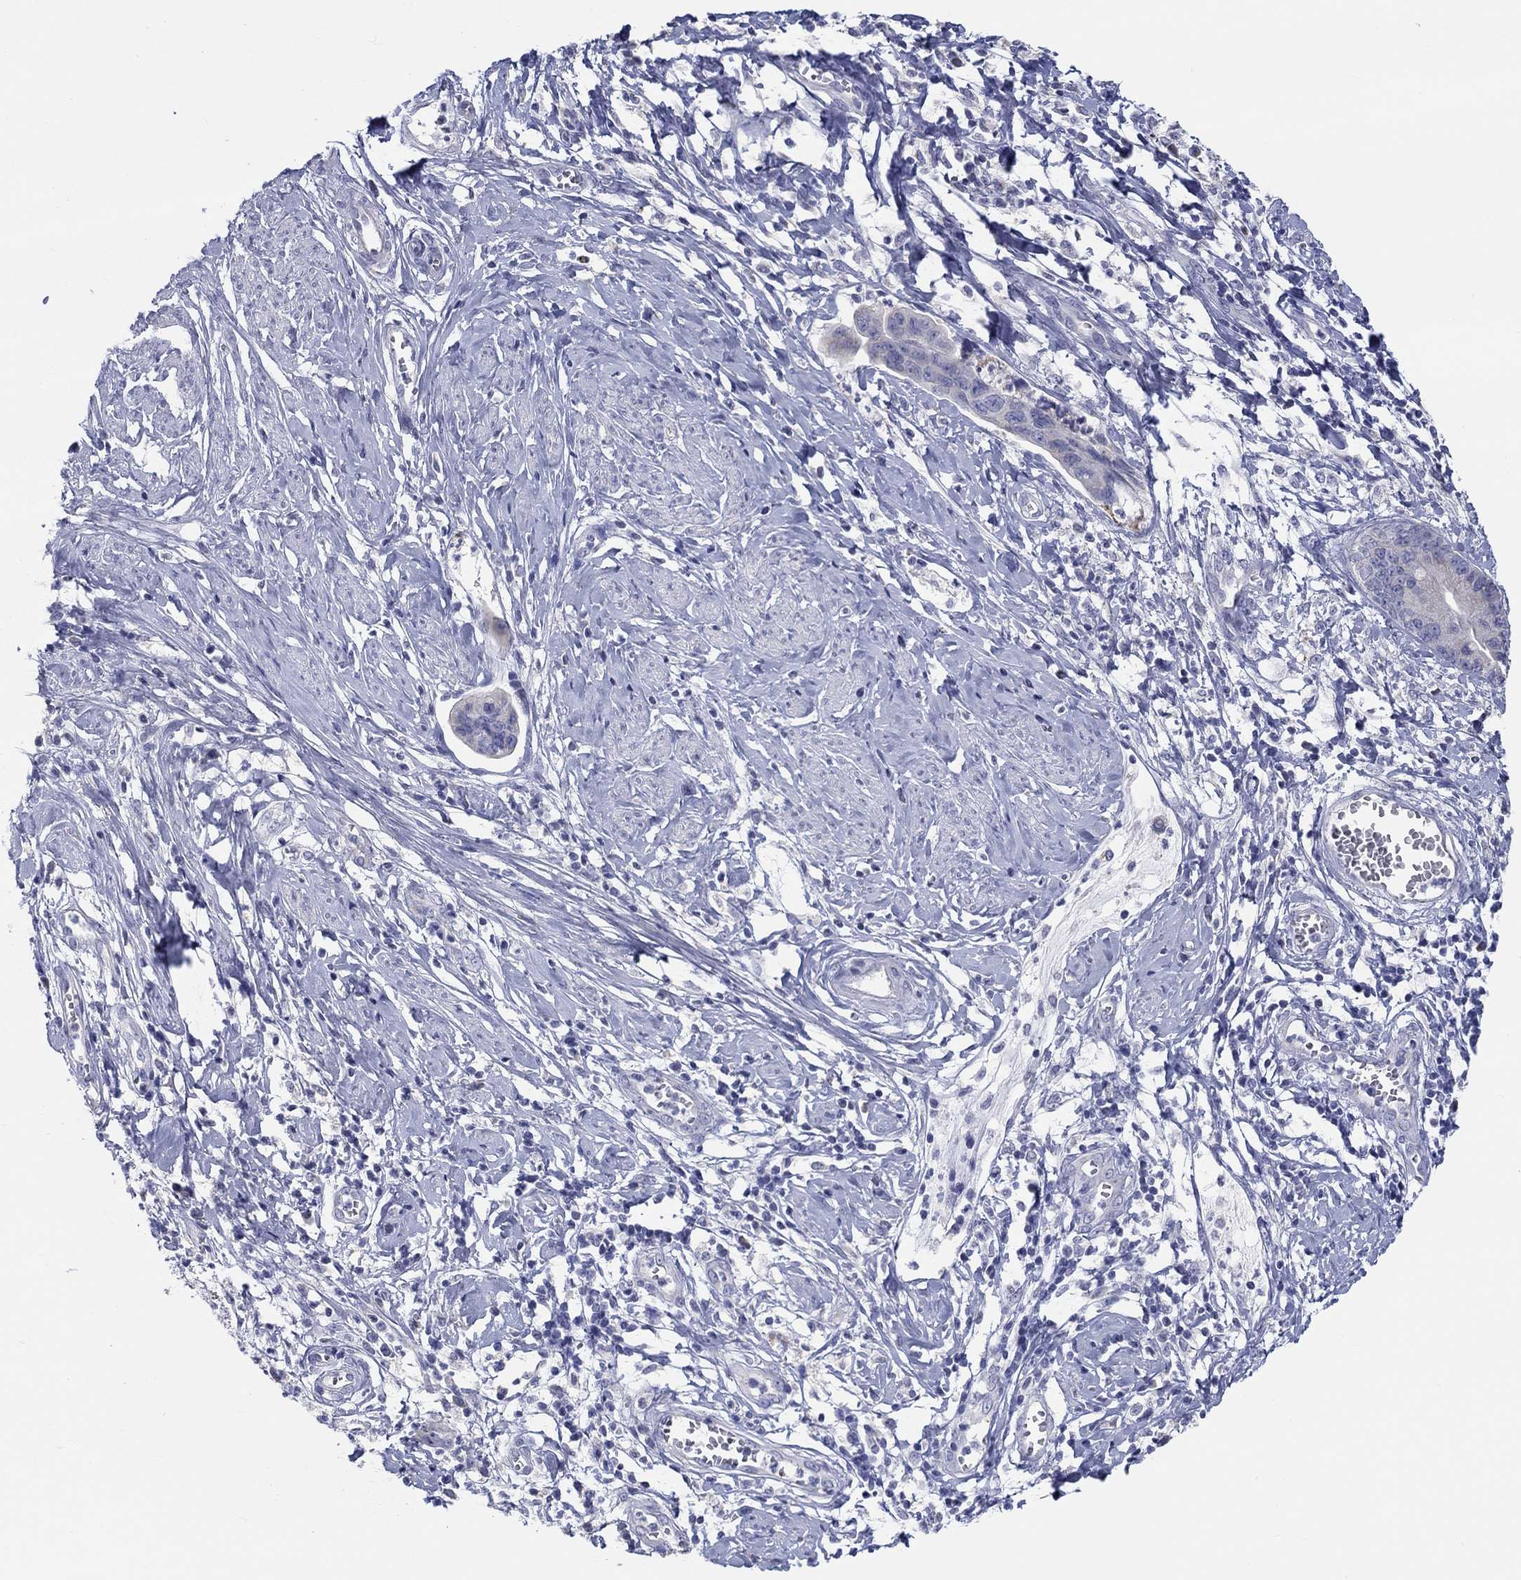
{"staining": {"intensity": "negative", "quantity": "none", "location": "none"}, "tissue": "cervical cancer", "cell_type": "Tumor cells", "image_type": "cancer", "snomed": [{"axis": "morphology", "description": "Adenocarcinoma, NOS"}, {"axis": "topography", "description": "Cervix"}], "caption": "Histopathology image shows no significant protein staining in tumor cells of adenocarcinoma (cervical).", "gene": "LRRC4C", "patient": {"sex": "female", "age": 44}}